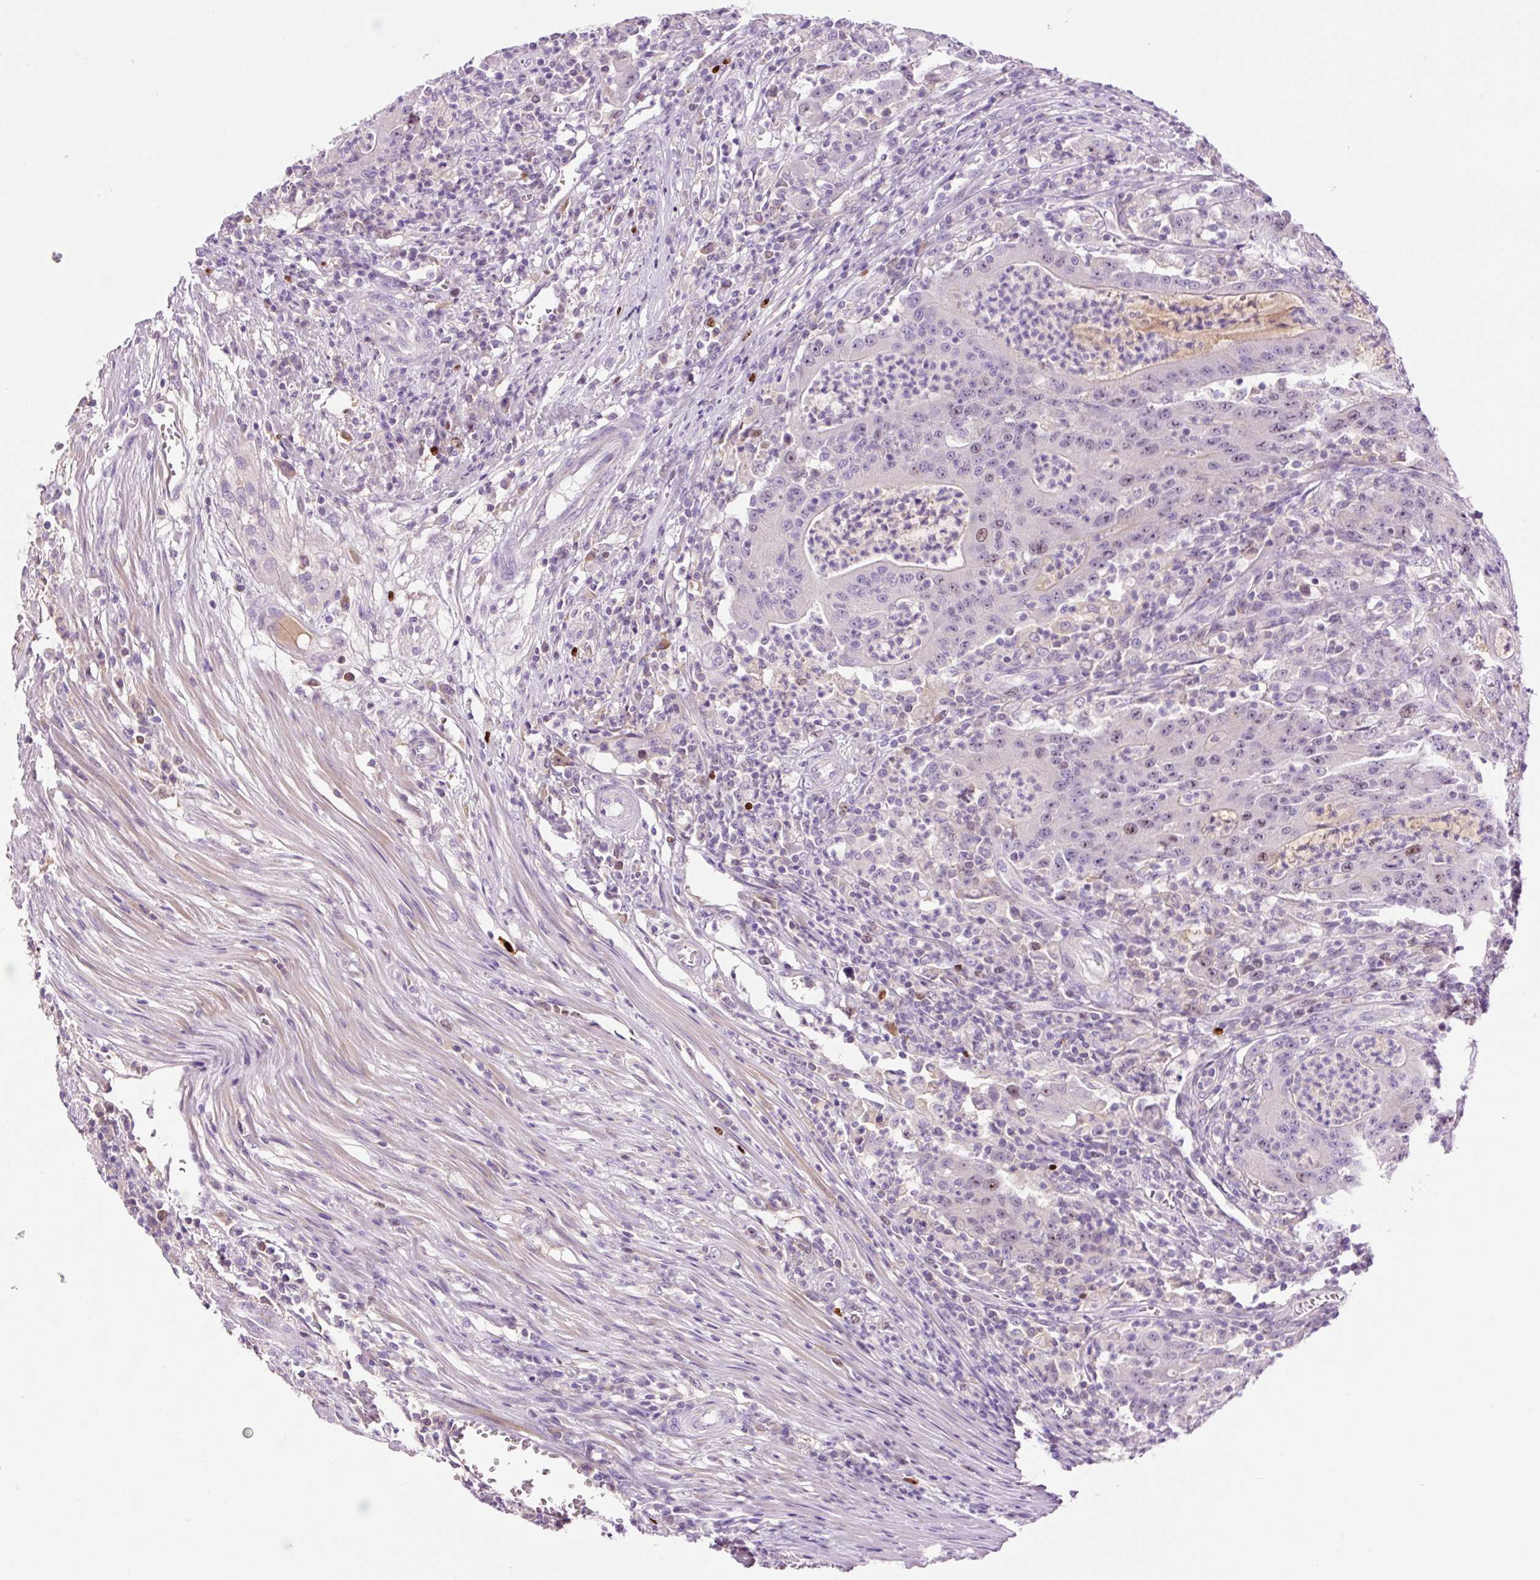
{"staining": {"intensity": "moderate", "quantity": "<25%", "location": "nuclear"}, "tissue": "colorectal cancer", "cell_type": "Tumor cells", "image_type": "cancer", "snomed": [{"axis": "morphology", "description": "Adenocarcinoma, NOS"}, {"axis": "topography", "description": "Colon"}], "caption": "This is an image of IHC staining of adenocarcinoma (colorectal), which shows moderate staining in the nuclear of tumor cells.", "gene": "DPPA4", "patient": {"sex": "male", "age": 83}}